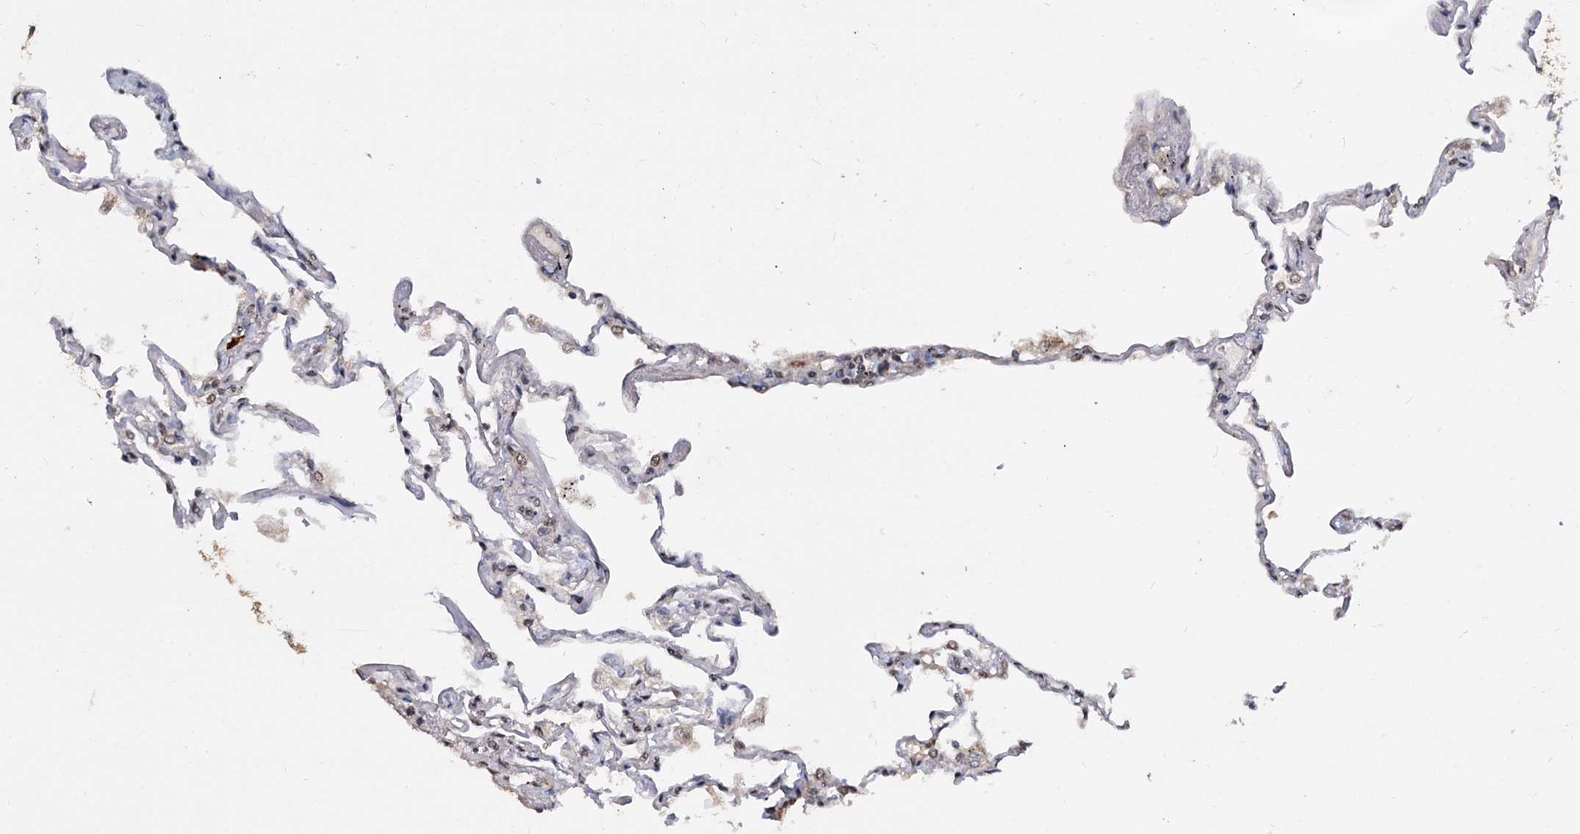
{"staining": {"intensity": "moderate", "quantity": "25%-75%", "location": "nuclear"}, "tissue": "lung", "cell_type": "Alveolar cells", "image_type": "normal", "snomed": [{"axis": "morphology", "description": "Normal tissue, NOS"}, {"axis": "topography", "description": "Lung"}], "caption": "Protein expression by IHC demonstrates moderate nuclear positivity in approximately 25%-75% of alveolar cells in benign lung.", "gene": "FAM216B", "patient": {"sex": "female", "age": 67}}